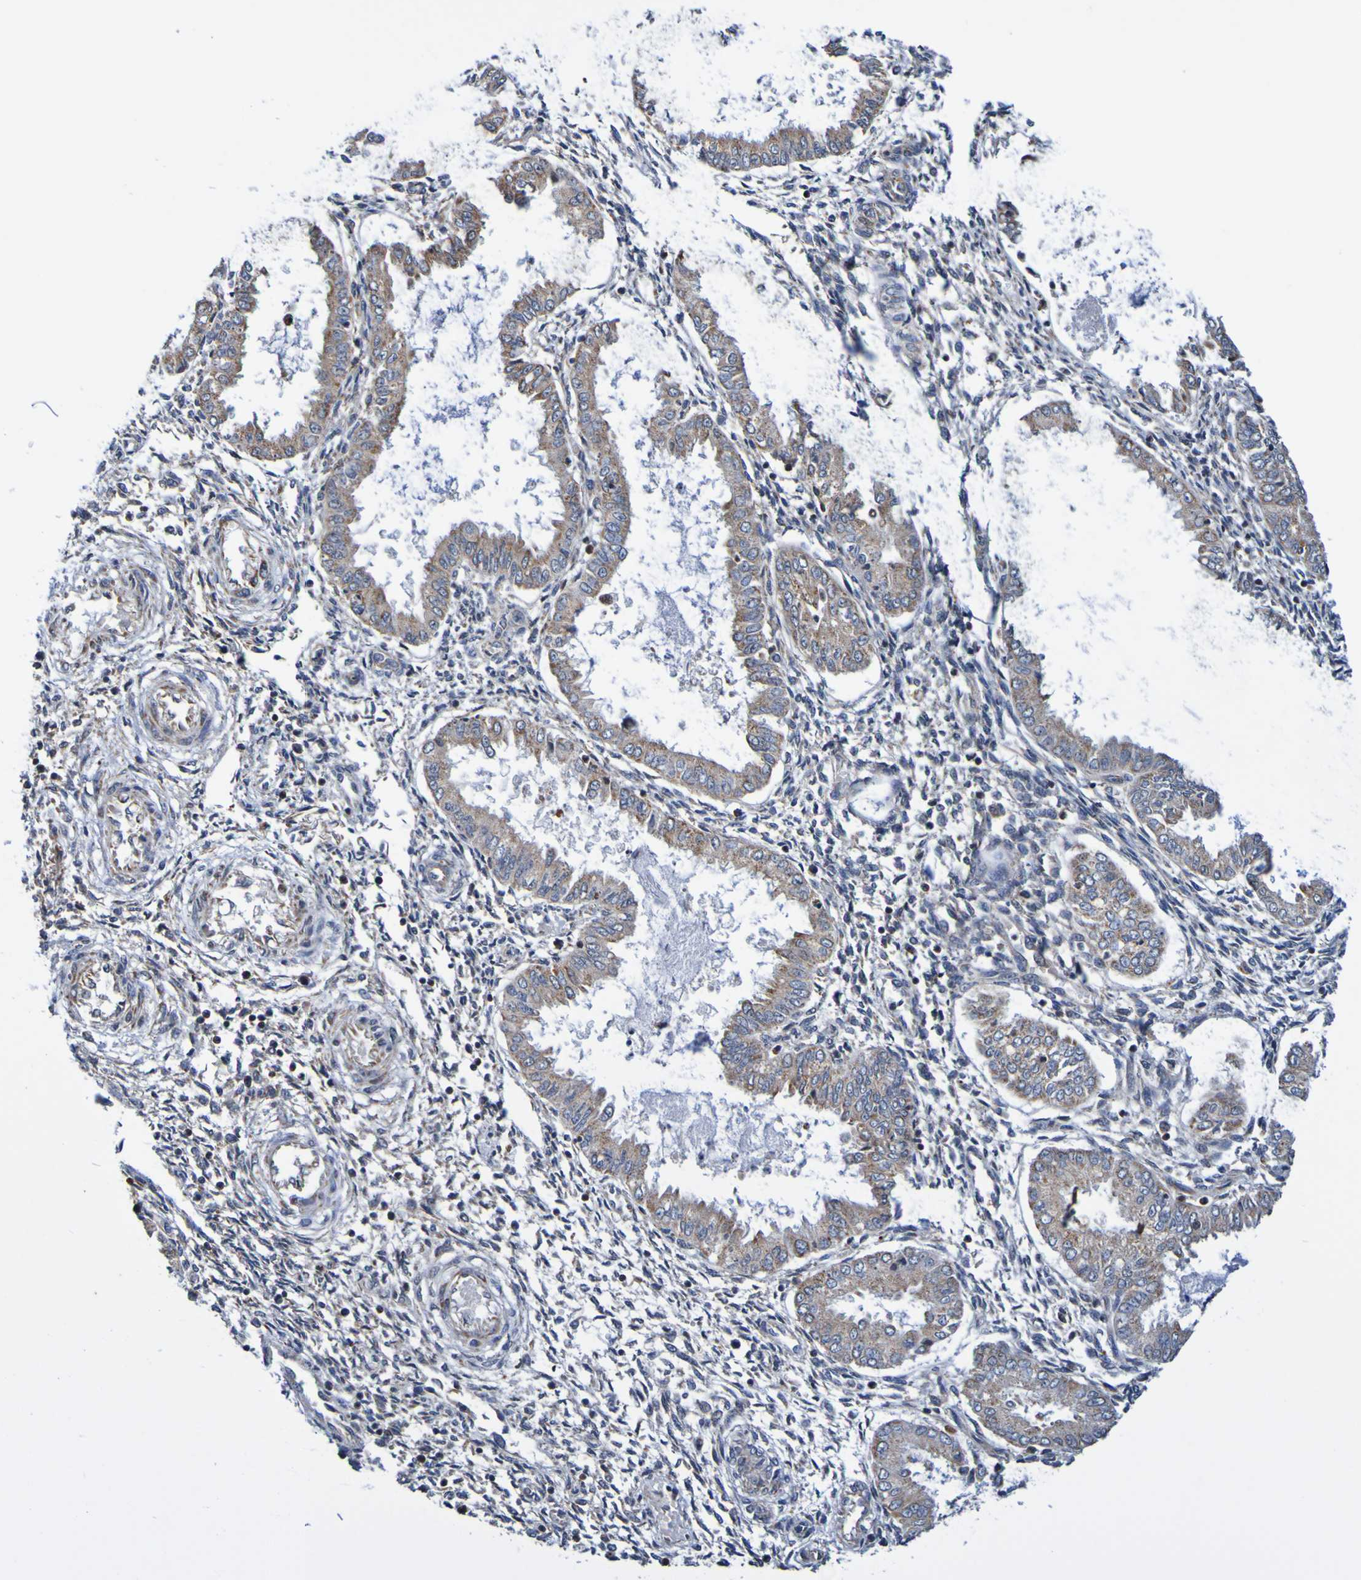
{"staining": {"intensity": "negative", "quantity": "none", "location": "none"}, "tissue": "endometrium", "cell_type": "Cells in endometrial stroma", "image_type": "normal", "snomed": [{"axis": "morphology", "description": "Normal tissue, NOS"}, {"axis": "topography", "description": "Endometrium"}], "caption": "This is an immunohistochemistry histopathology image of benign human endometrium. There is no staining in cells in endometrial stroma.", "gene": "AXIN1", "patient": {"sex": "female", "age": 33}}